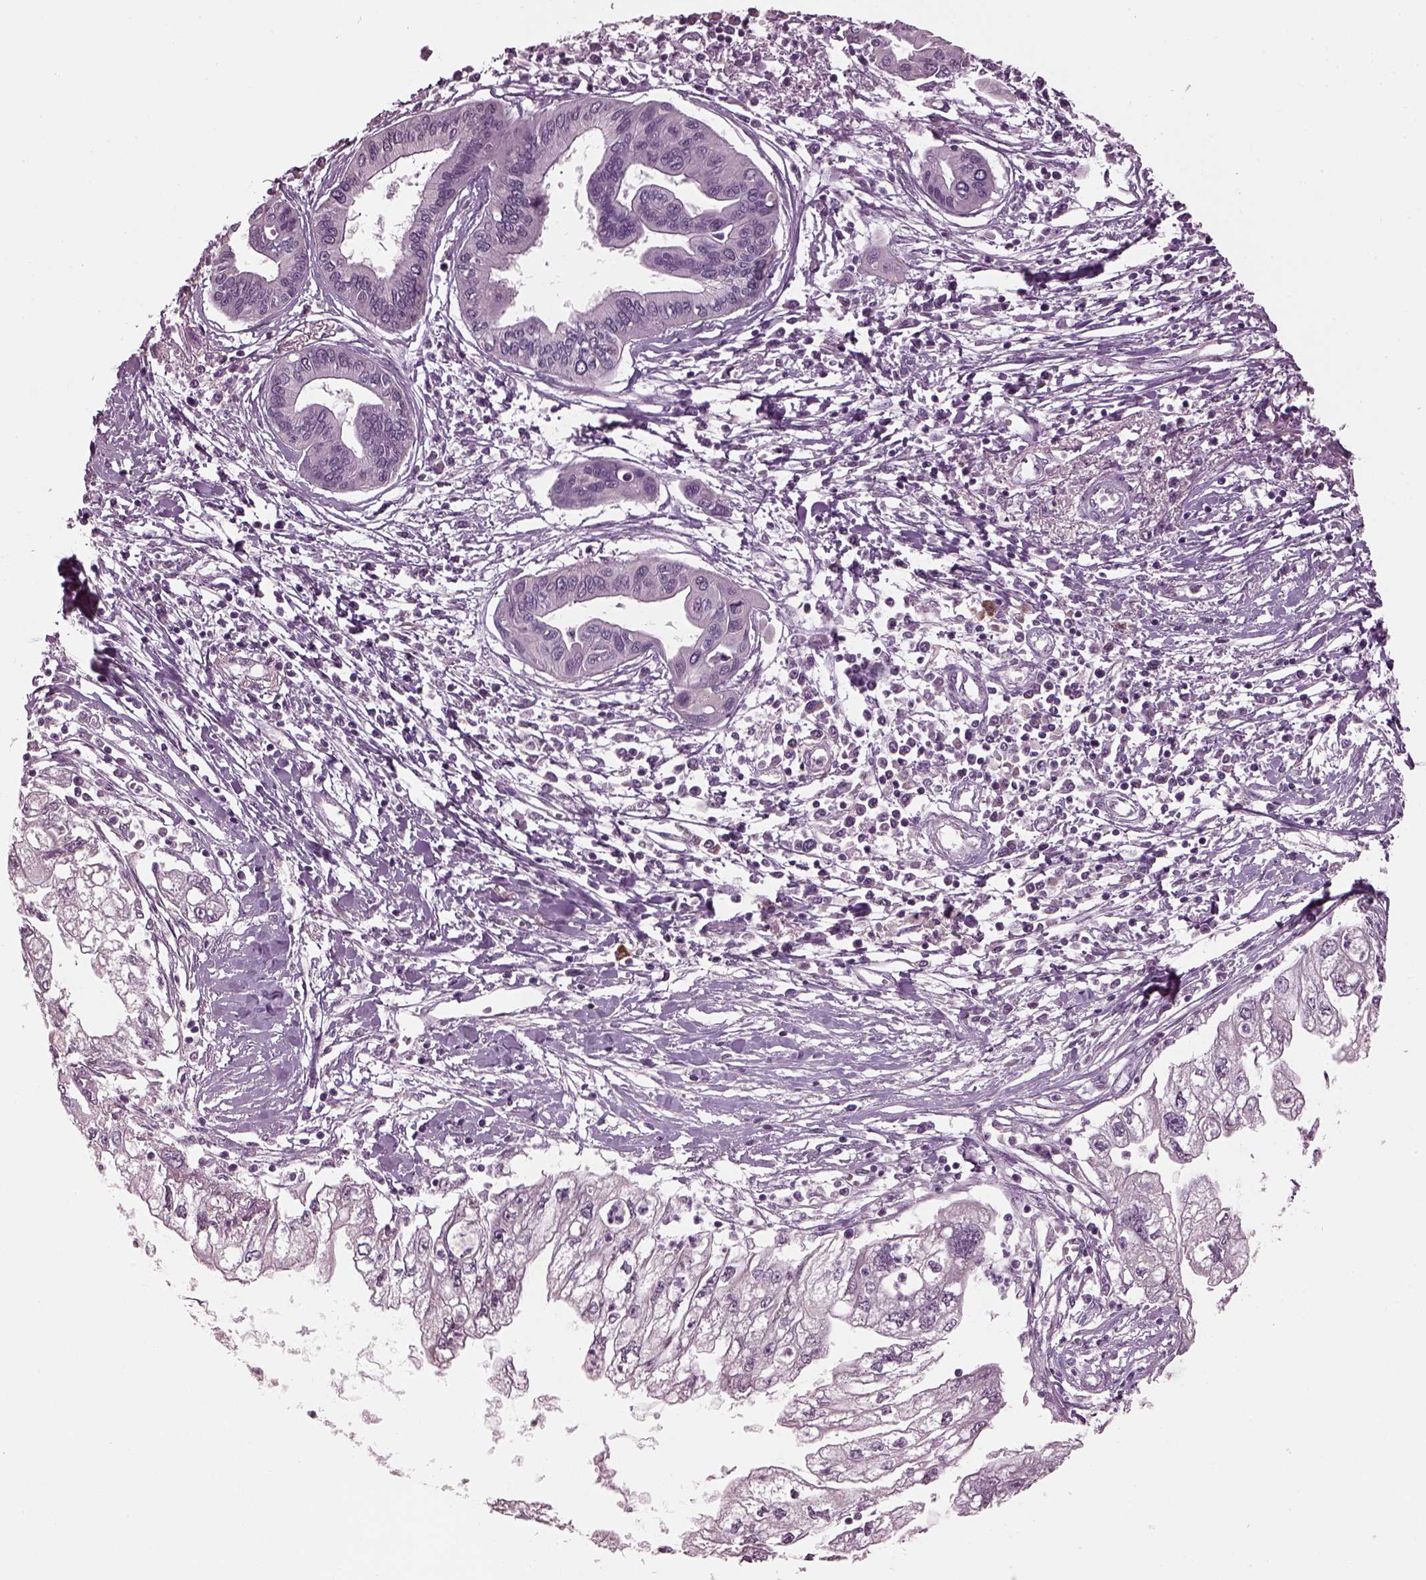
{"staining": {"intensity": "negative", "quantity": "none", "location": "none"}, "tissue": "pancreatic cancer", "cell_type": "Tumor cells", "image_type": "cancer", "snomed": [{"axis": "morphology", "description": "Adenocarcinoma, NOS"}, {"axis": "topography", "description": "Pancreas"}], "caption": "A micrograph of human pancreatic cancer is negative for staining in tumor cells.", "gene": "CLCN4", "patient": {"sex": "male", "age": 70}}